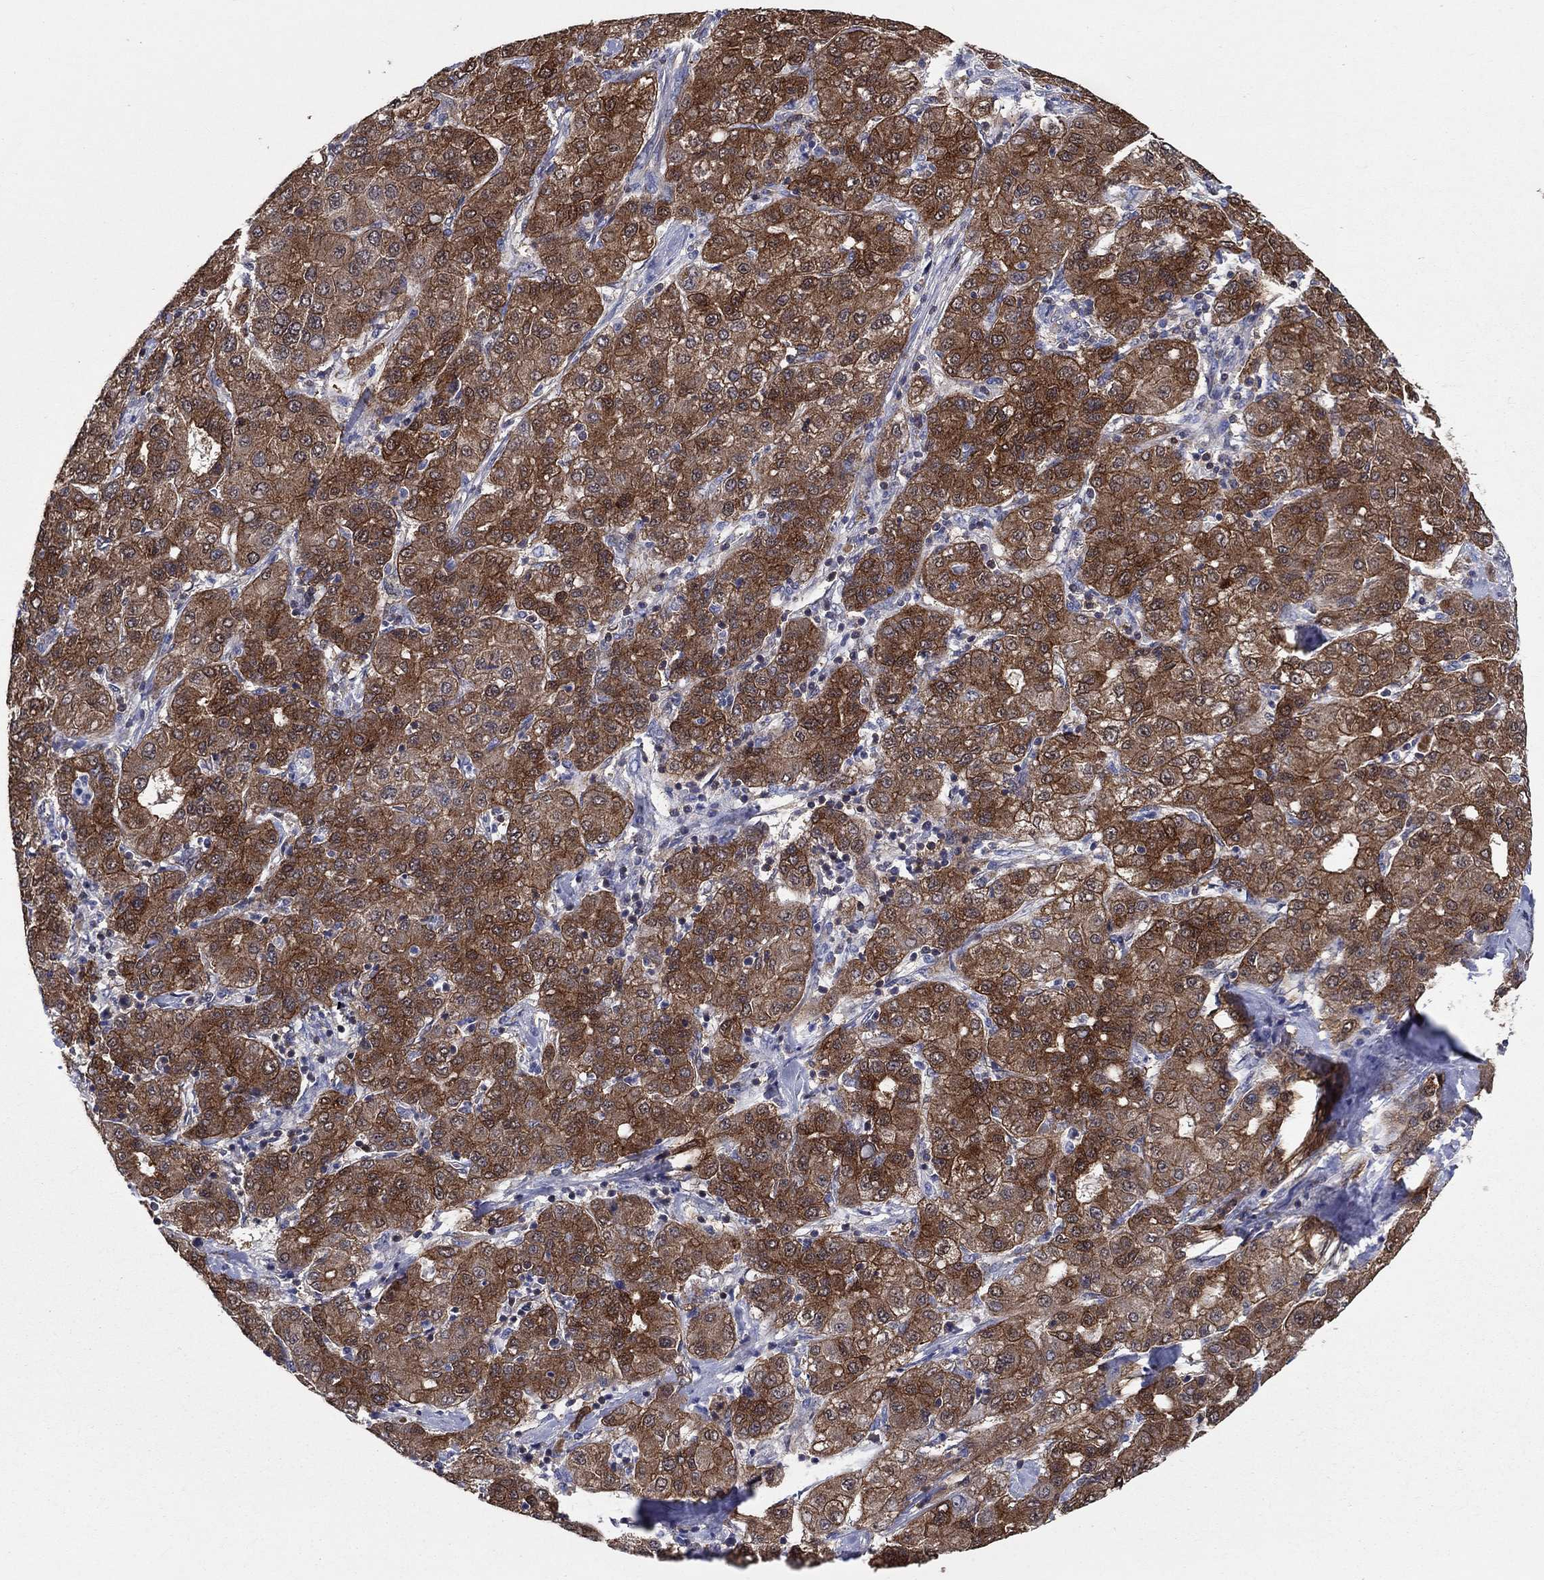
{"staining": {"intensity": "strong", "quantity": ">75%", "location": "cytoplasmic/membranous"}, "tissue": "liver cancer", "cell_type": "Tumor cells", "image_type": "cancer", "snomed": [{"axis": "morphology", "description": "Carcinoma, Hepatocellular, NOS"}, {"axis": "topography", "description": "Liver"}], "caption": "Immunohistochemical staining of human liver hepatocellular carcinoma reveals high levels of strong cytoplasmic/membranous positivity in about >75% of tumor cells.", "gene": "AGFG2", "patient": {"sex": "male", "age": 65}}